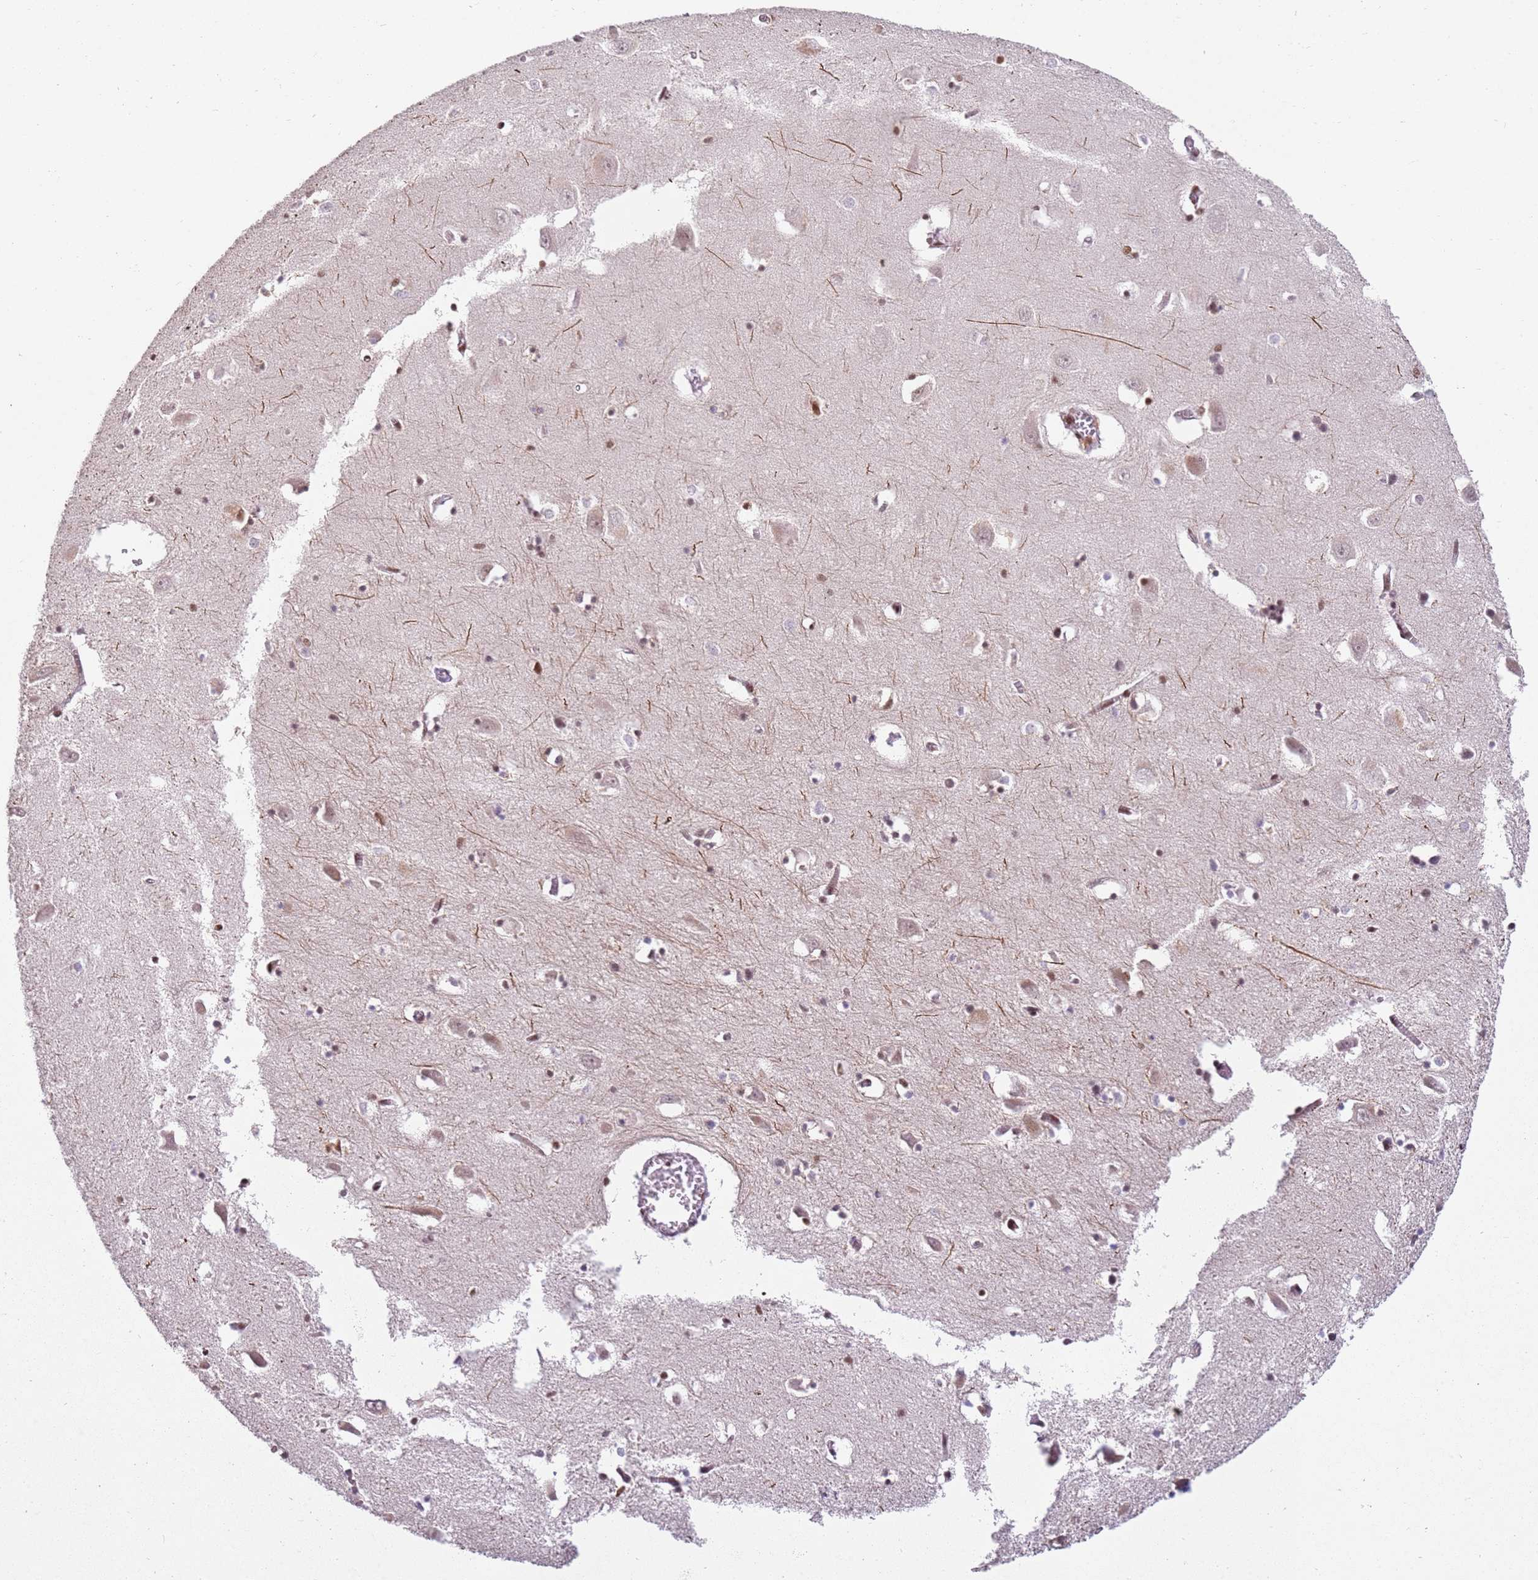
{"staining": {"intensity": "moderate", "quantity": "<25%", "location": "nuclear"}, "tissue": "hippocampus", "cell_type": "Glial cells", "image_type": "normal", "snomed": [{"axis": "morphology", "description": "Normal tissue, NOS"}, {"axis": "topography", "description": "Hippocampus"}], "caption": "A brown stain highlights moderate nuclear staining of a protein in glial cells of normal hippocampus. The protein is shown in brown color, while the nuclei are stained blue.", "gene": "TENT4A", "patient": {"sex": "male", "age": 70}}